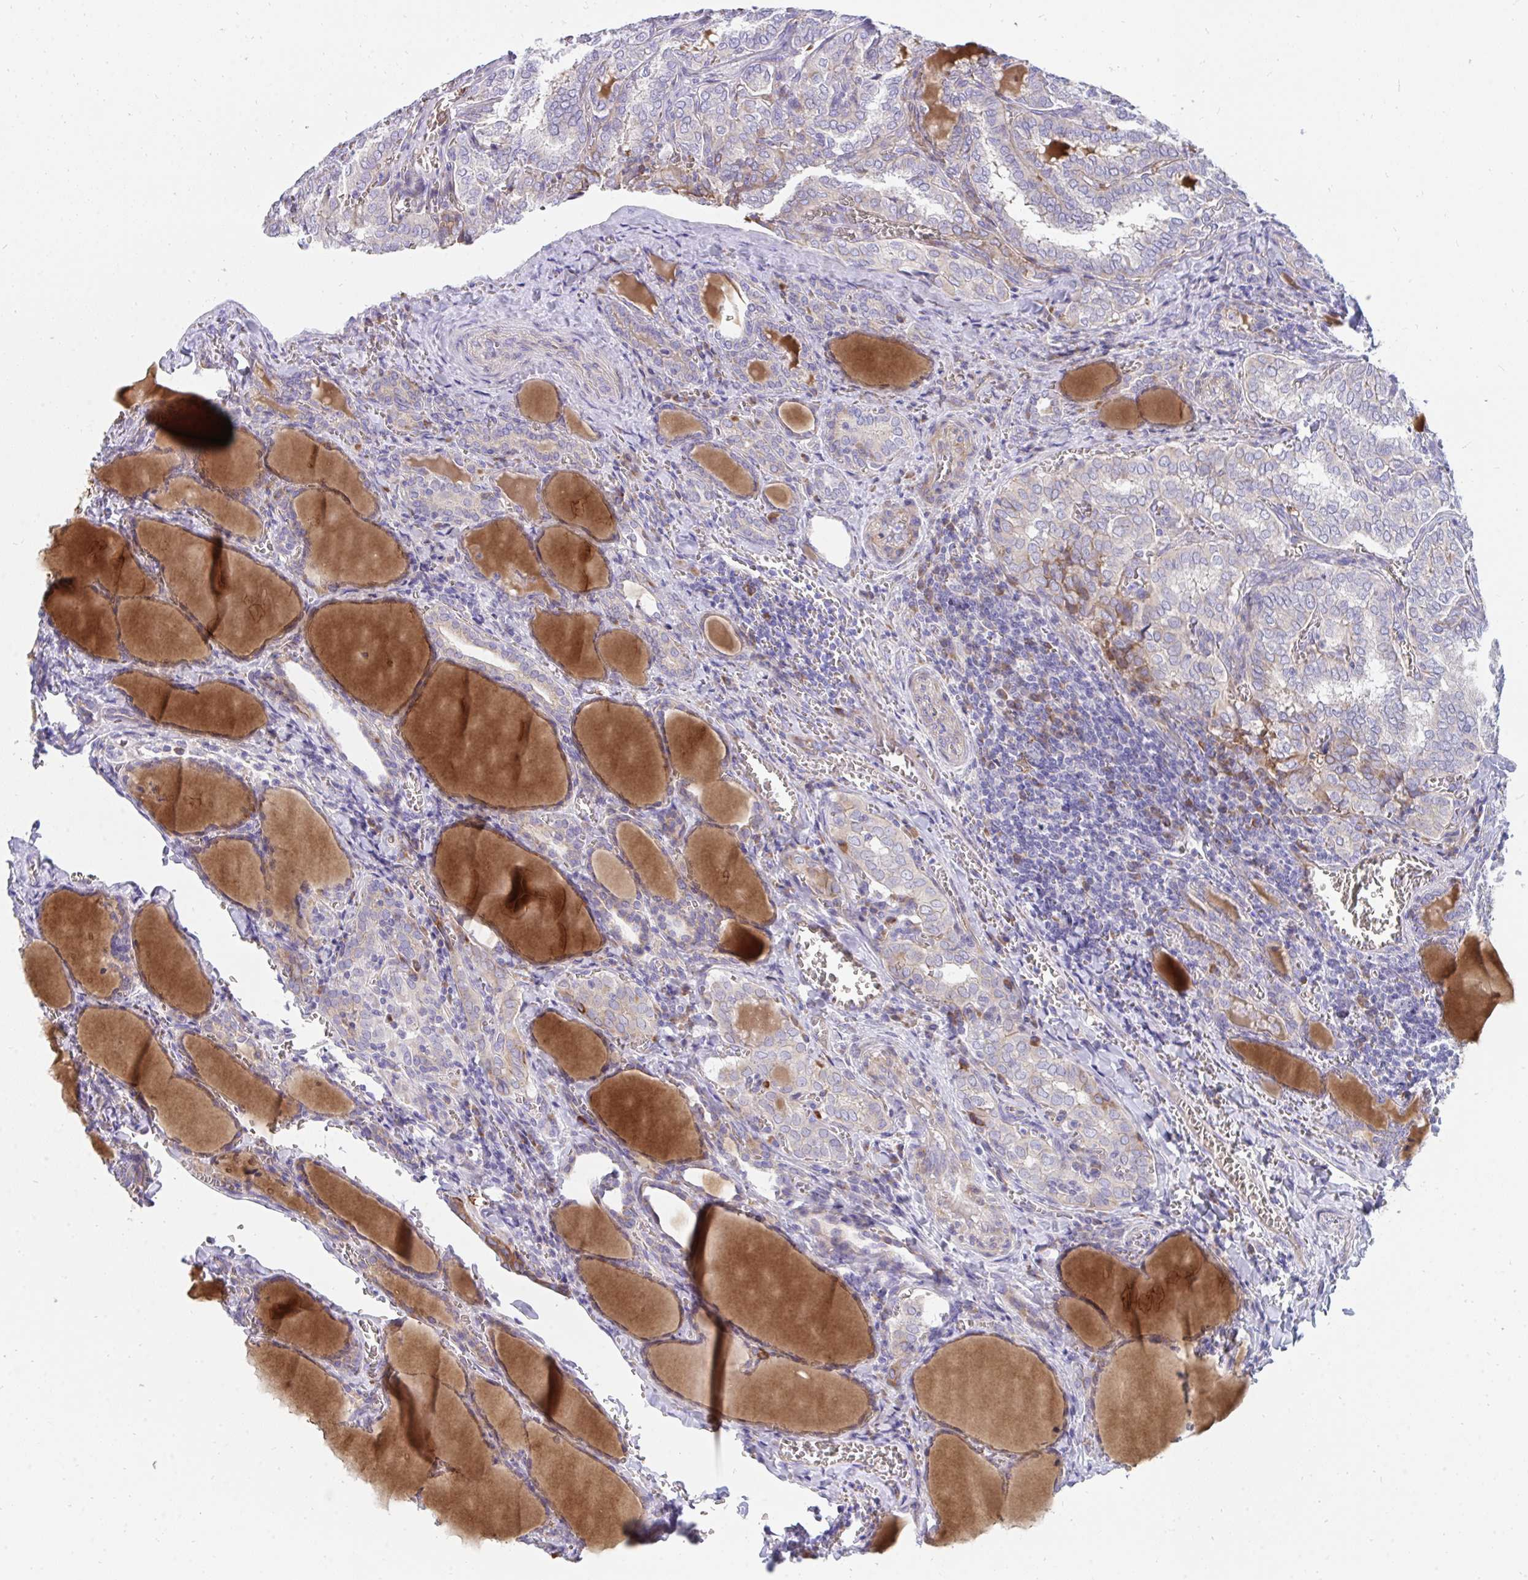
{"staining": {"intensity": "negative", "quantity": "none", "location": "none"}, "tissue": "thyroid cancer", "cell_type": "Tumor cells", "image_type": "cancer", "snomed": [{"axis": "morphology", "description": "Papillary adenocarcinoma, NOS"}, {"axis": "topography", "description": "Thyroid gland"}], "caption": "Immunohistochemistry image of thyroid cancer (papillary adenocarcinoma) stained for a protein (brown), which reveals no expression in tumor cells. Brightfield microscopy of immunohistochemistry stained with DAB (brown) and hematoxylin (blue), captured at high magnification.", "gene": "MROH2B", "patient": {"sex": "female", "age": 30}}